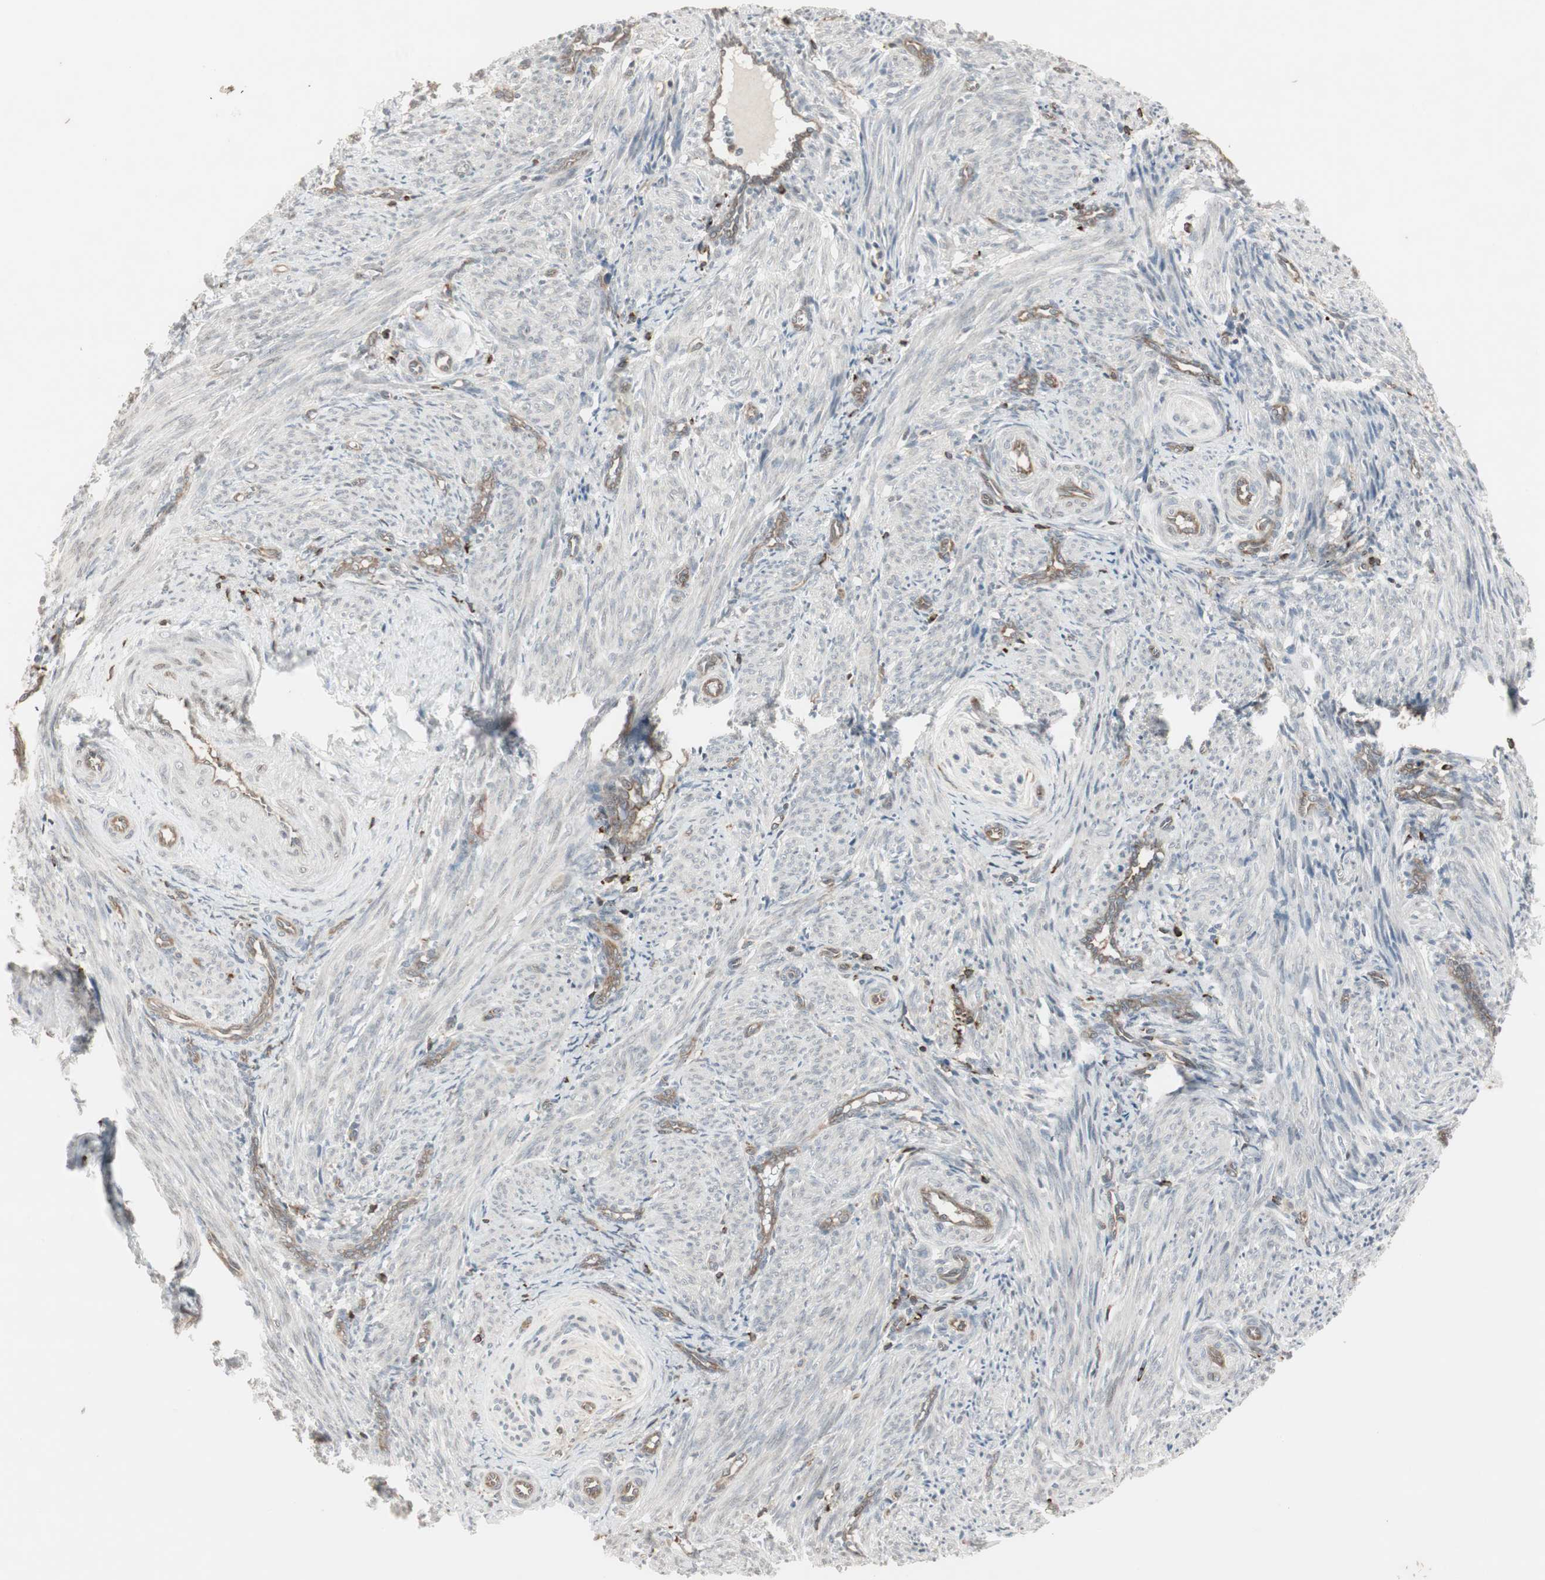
{"staining": {"intensity": "negative", "quantity": "none", "location": "none"}, "tissue": "smooth muscle", "cell_type": "Smooth muscle cells", "image_type": "normal", "snomed": [{"axis": "morphology", "description": "Normal tissue, NOS"}, {"axis": "topography", "description": "Endometrium"}], "caption": "Immunohistochemistry of unremarkable smooth muscle exhibits no expression in smooth muscle cells. Brightfield microscopy of immunohistochemistry stained with DAB (brown) and hematoxylin (blue), captured at high magnification.", "gene": "ARHGEF1", "patient": {"sex": "female", "age": 33}}